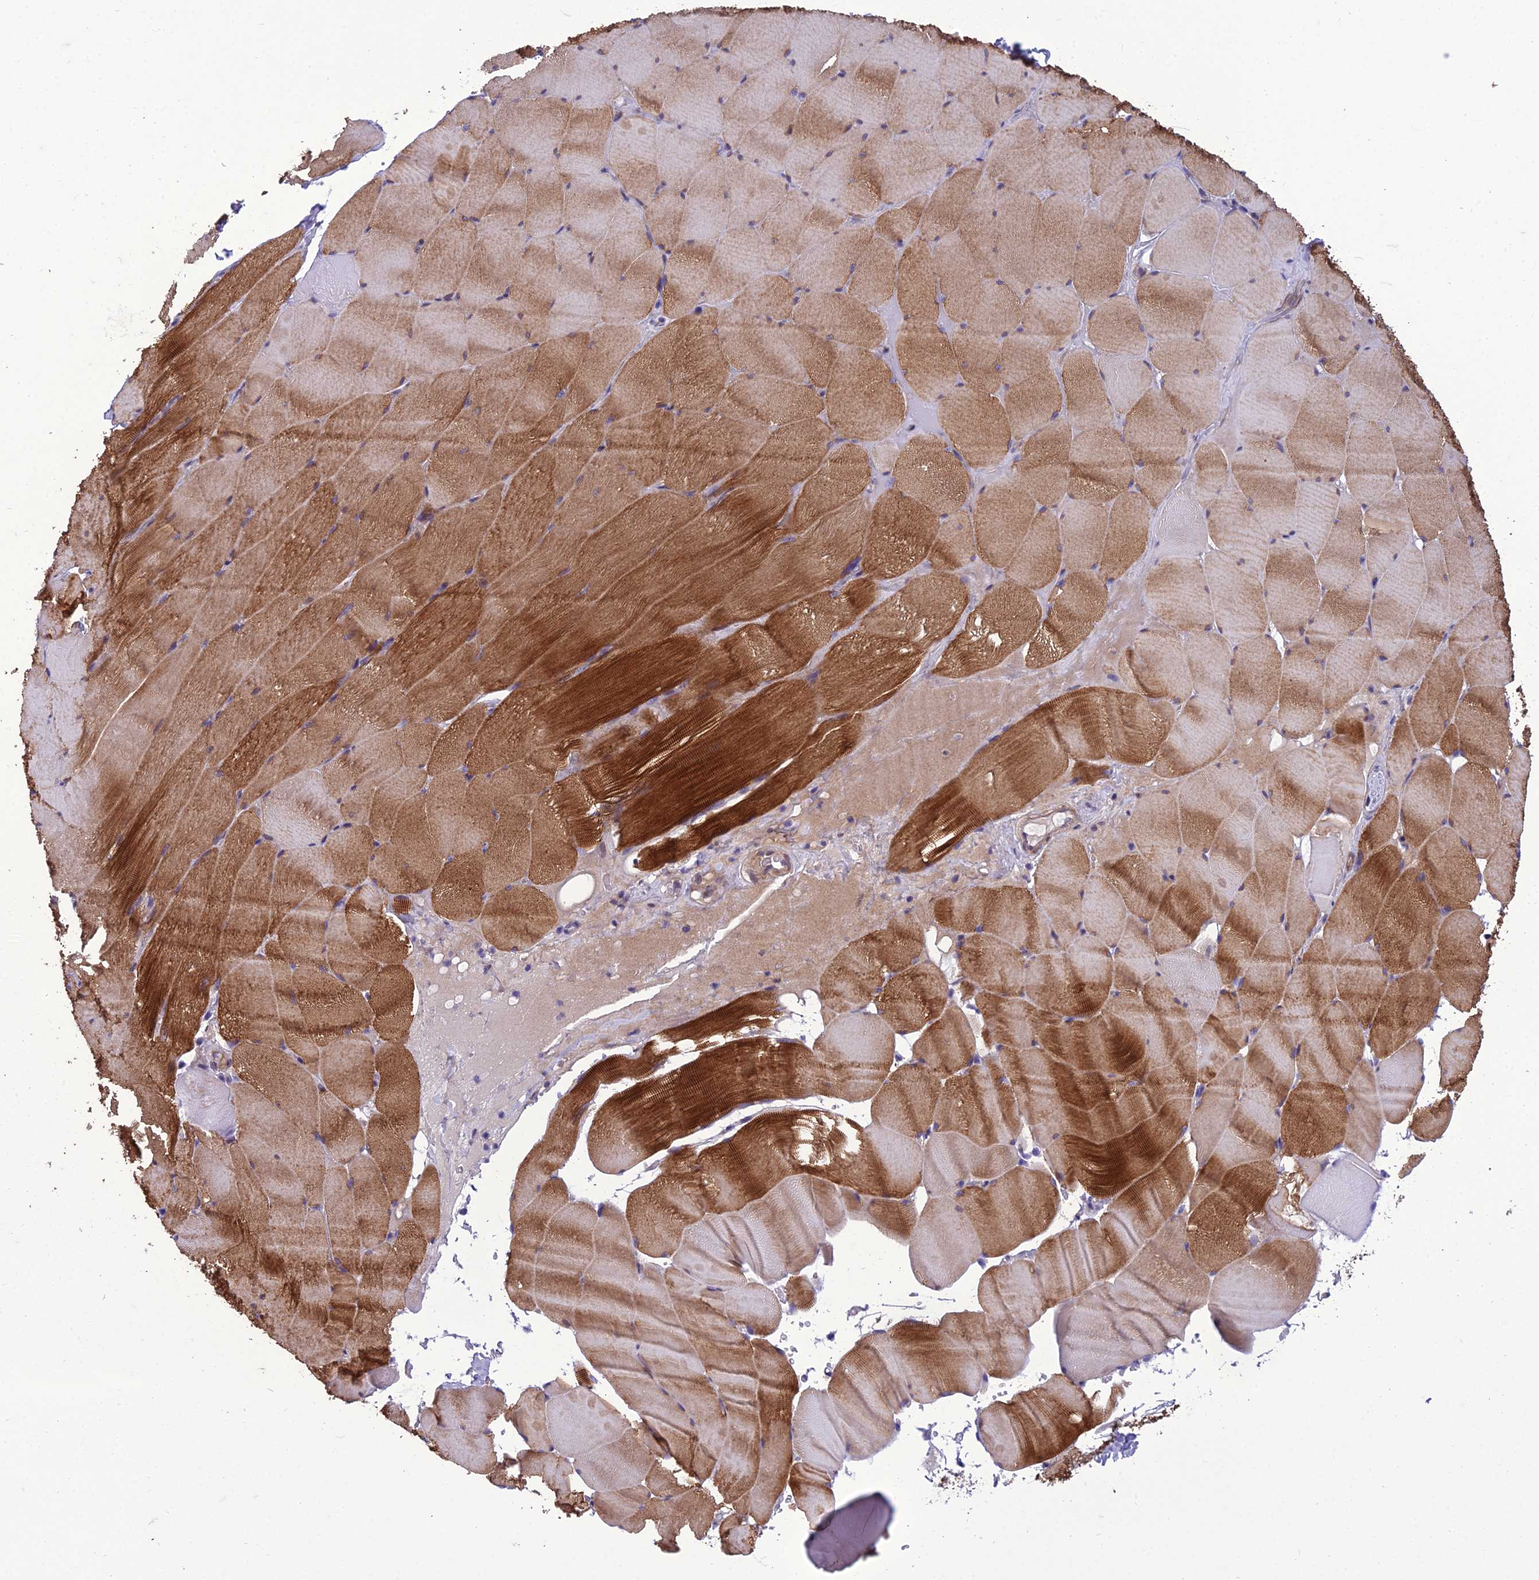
{"staining": {"intensity": "strong", "quantity": ">75%", "location": "cytoplasmic/membranous"}, "tissue": "skeletal muscle", "cell_type": "Myocytes", "image_type": "normal", "snomed": [{"axis": "morphology", "description": "Normal tissue, NOS"}, {"axis": "topography", "description": "Skeletal muscle"}], "caption": "IHC histopathology image of normal skeletal muscle: skeletal muscle stained using immunohistochemistry (IHC) reveals high levels of strong protein expression localized specifically in the cytoplasmic/membranous of myocytes, appearing as a cytoplasmic/membranous brown color.", "gene": "GAB4", "patient": {"sex": "male", "age": 62}}